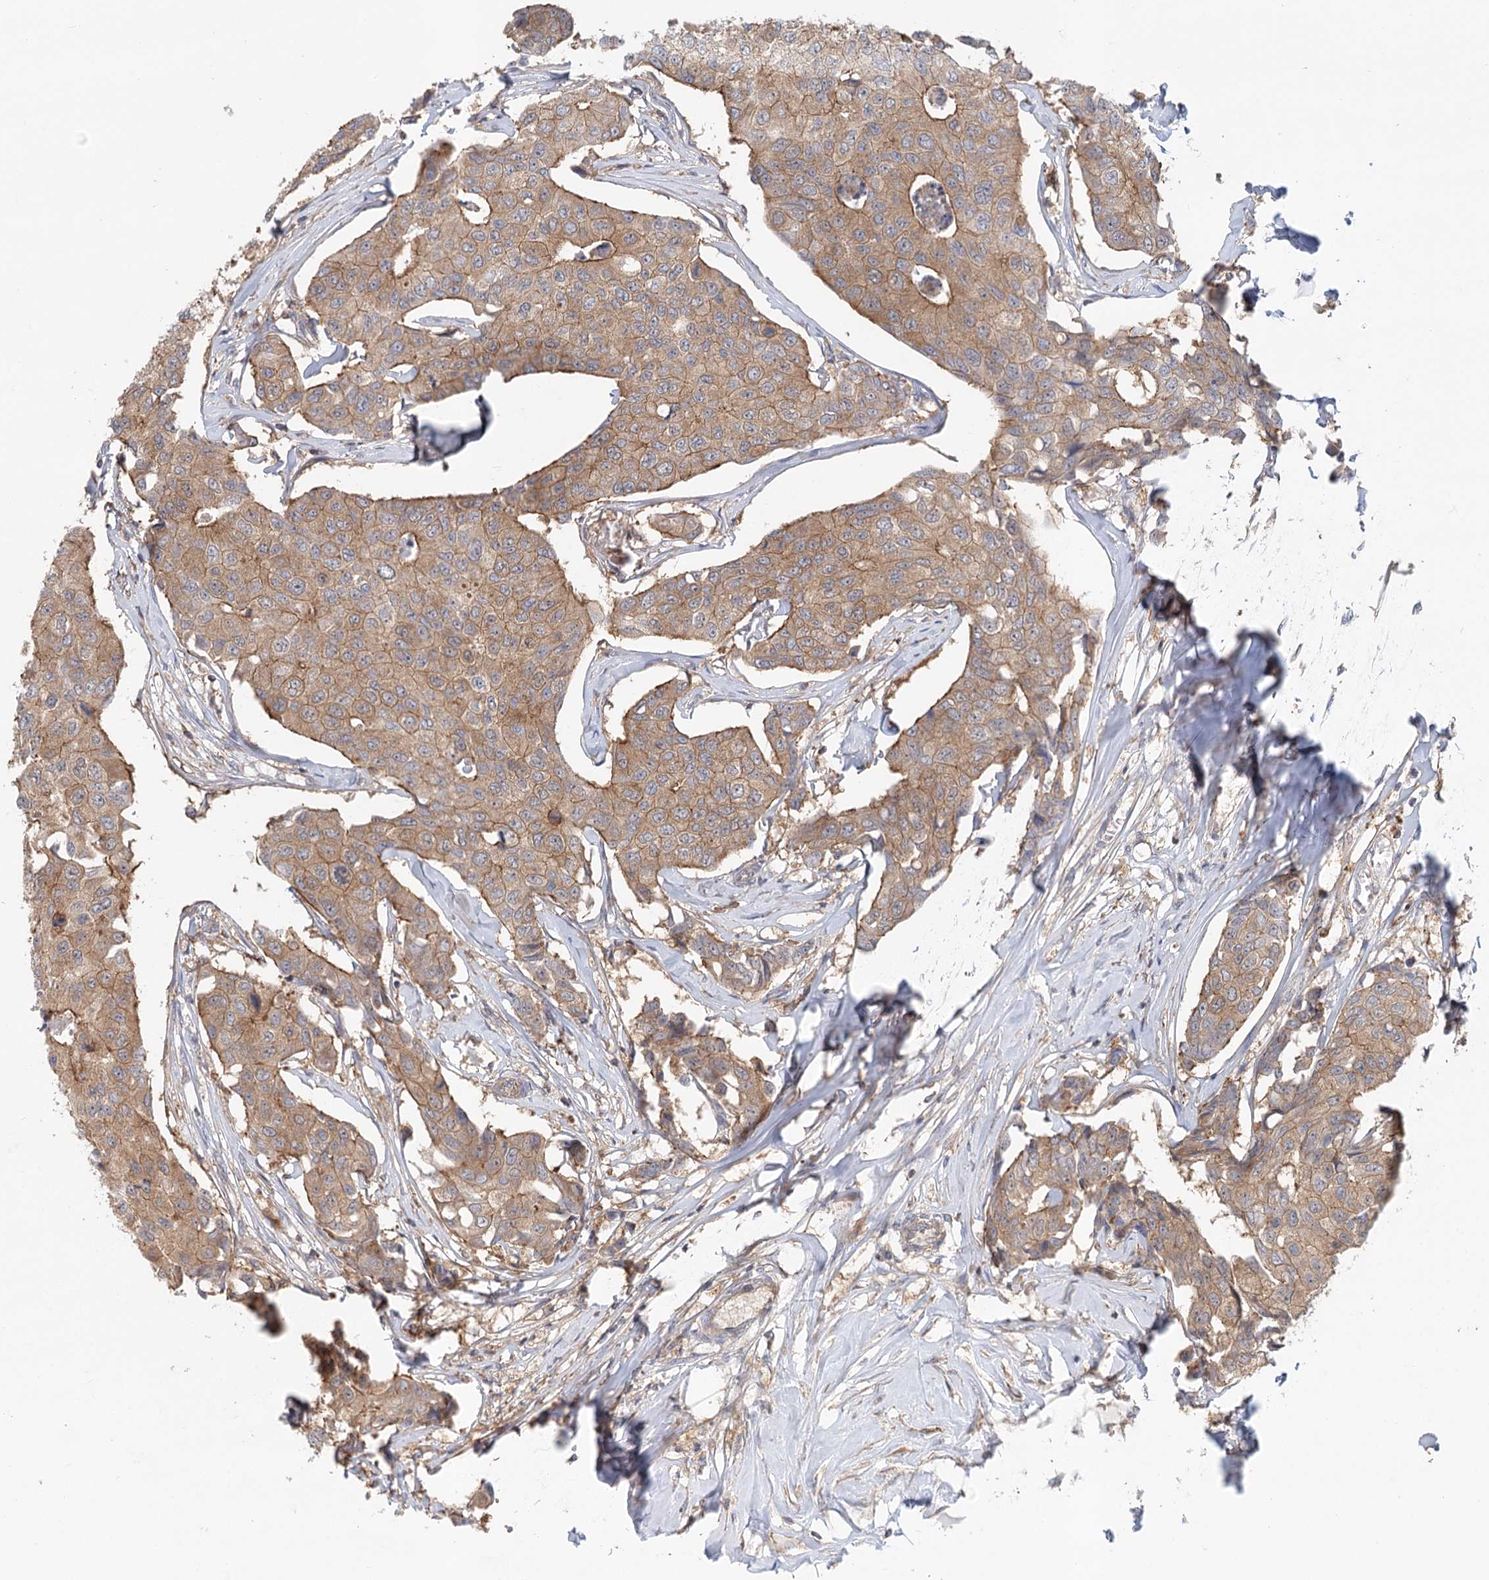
{"staining": {"intensity": "moderate", "quantity": ">75%", "location": "cytoplasmic/membranous"}, "tissue": "breast cancer", "cell_type": "Tumor cells", "image_type": "cancer", "snomed": [{"axis": "morphology", "description": "Duct carcinoma"}, {"axis": "topography", "description": "Breast"}], "caption": "A medium amount of moderate cytoplasmic/membranous expression is seen in about >75% of tumor cells in breast cancer tissue.", "gene": "UMPS", "patient": {"sex": "female", "age": 80}}